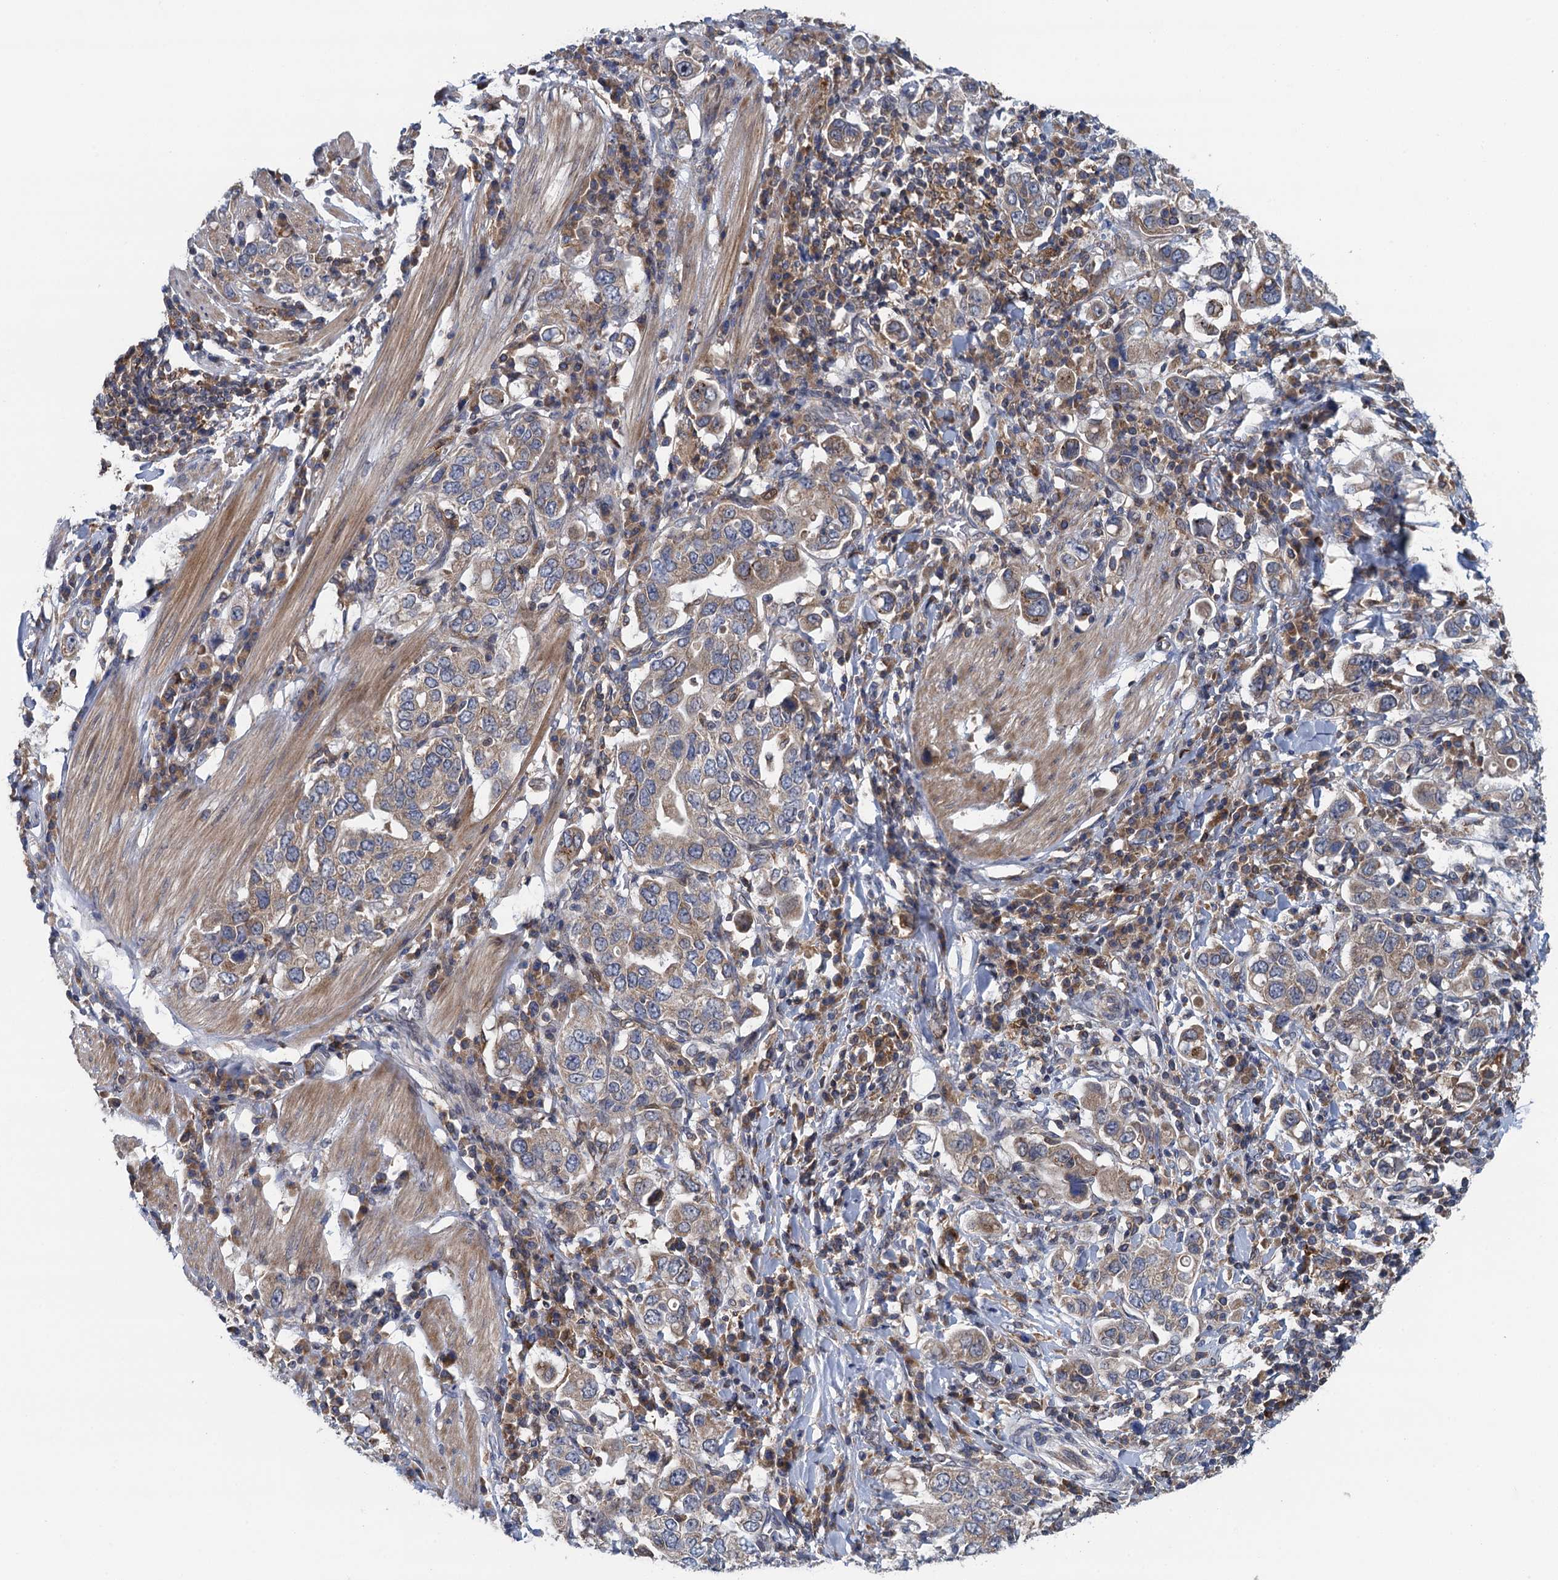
{"staining": {"intensity": "weak", "quantity": ">75%", "location": "cytoplasmic/membranous"}, "tissue": "stomach cancer", "cell_type": "Tumor cells", "image_type": "cancer", "snomed": [{"axis": "morphology", "description": "Adenocarcinoma, NOS"}, {"axis": "topography", "description": "Stomach, upper"}], "caption": "Stomach cancer stained for a protein demonstrates weak cytoplasmic/membranous positivity in tumor cells.", "gene": "CNTN5", "patient": {"sex": "male", "age": 62}}